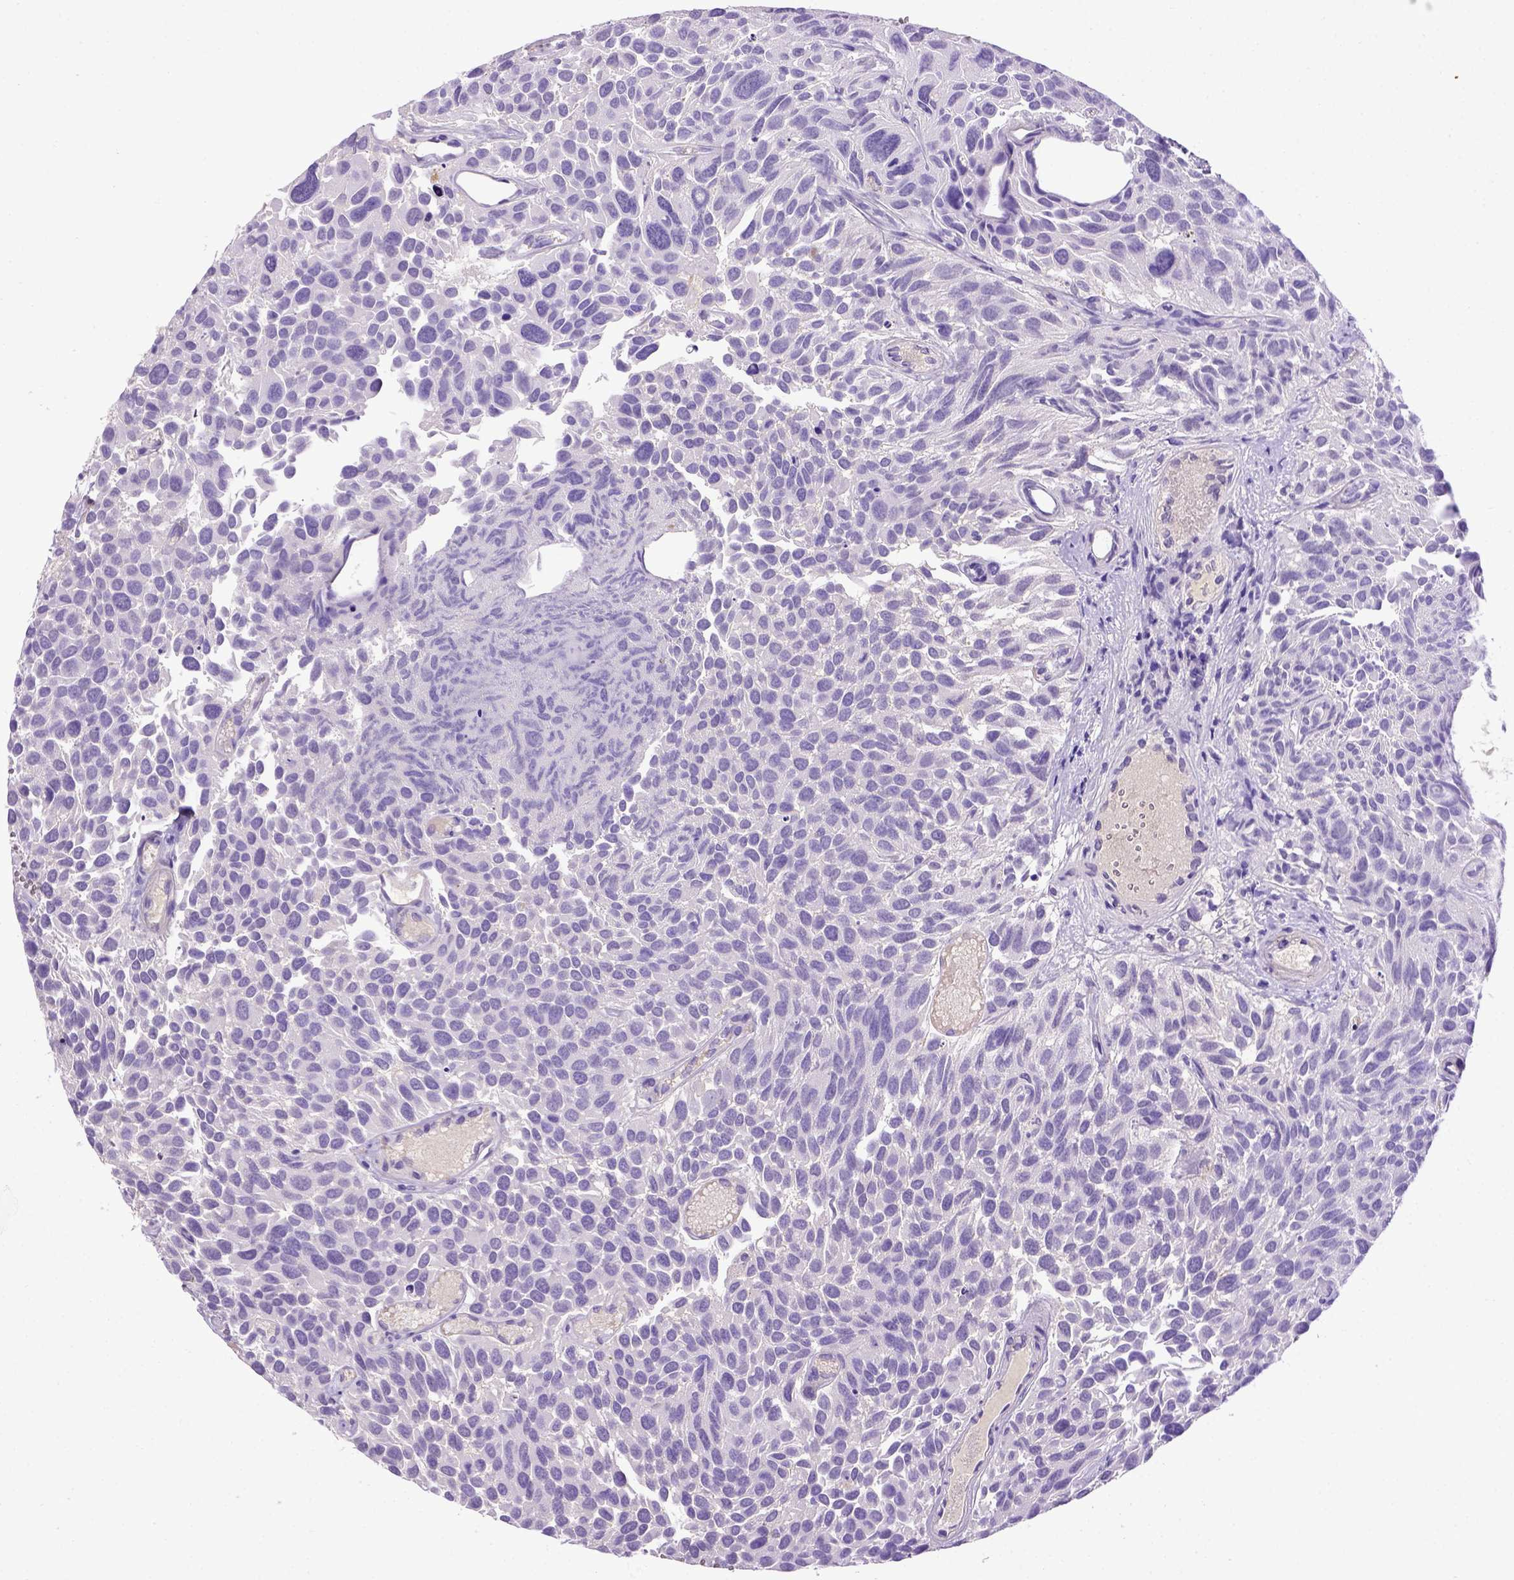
{"staining": {"intensity": "negative", "quantity": "none", "location": "none"}, "tissue": "urothelial cancer", "cell_type": "Tumor cells", "image_type": "cancer", "snomed": [{"axis": "morphology", "description": "Urothelial carcinoma, Low grade"}, {"axis": "topography", "description": "Urinary bladder"}], "caption": "Tumor cells are negative for protein expression in human urothelial cancer.", "gene": "ADAM12", "patient": {"sex": "female", "age": 69}}